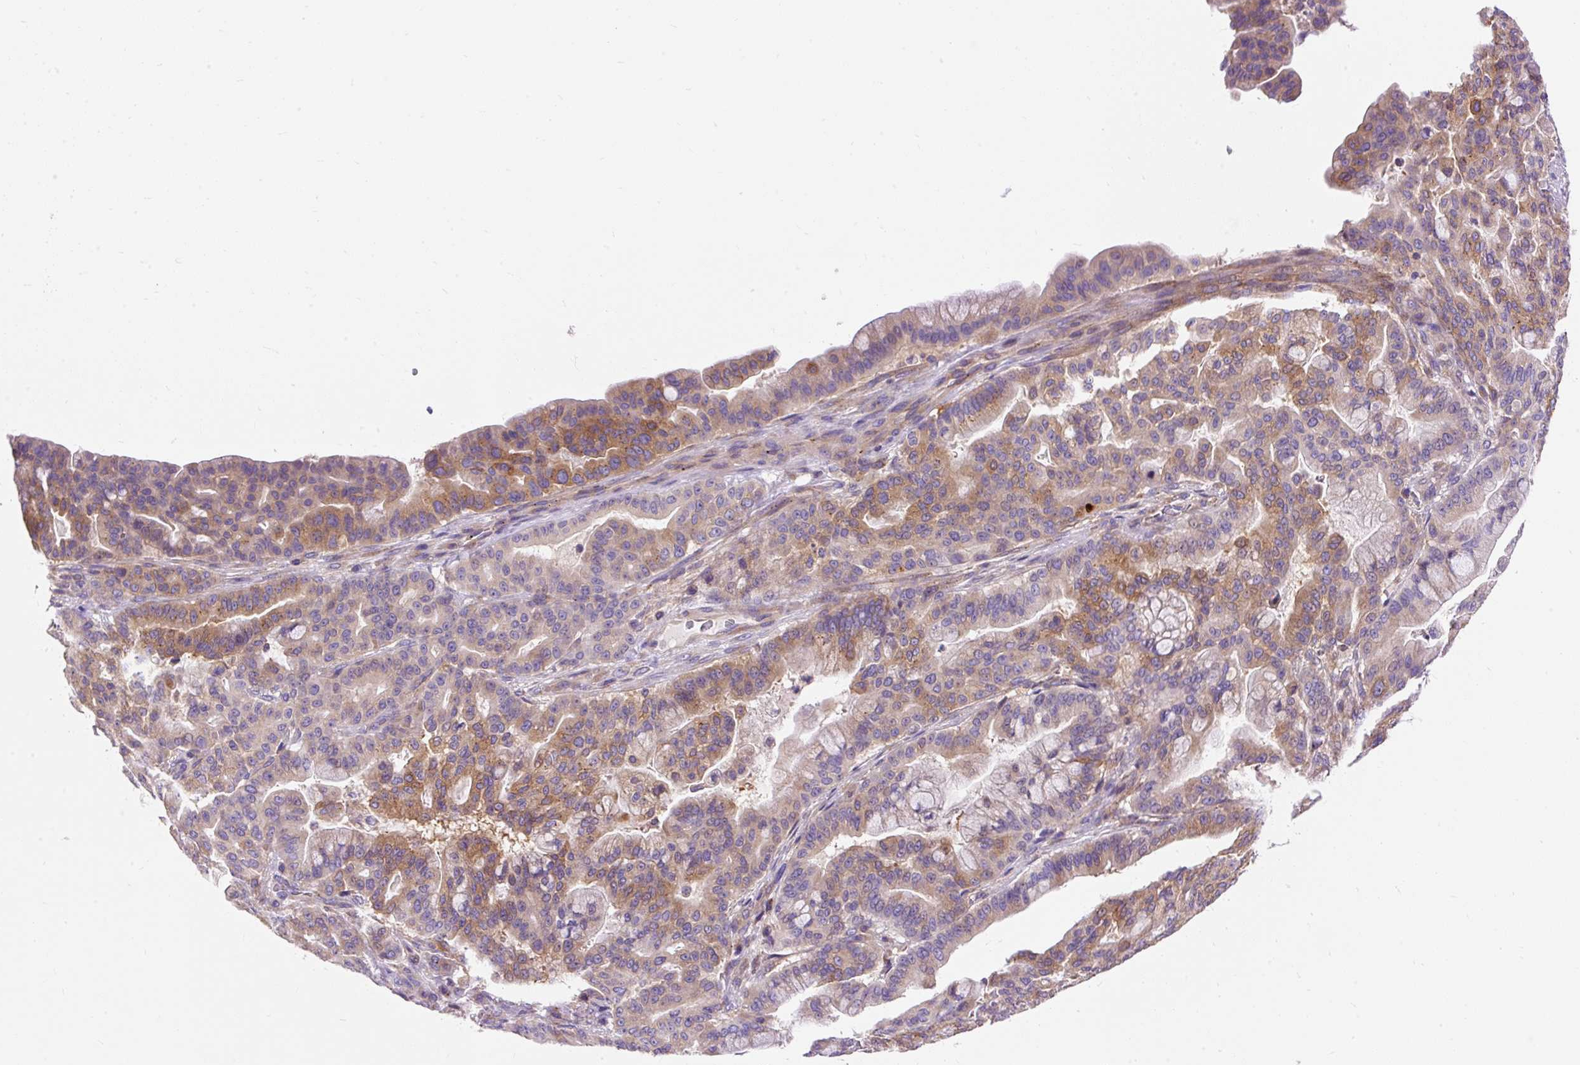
{"staining": {"intensity": "moderate", "quantity": "25%-75%", "location": "cytoplasmic/membranous"}, "tissue": "pancreatic cancer", "cell_type": "Tumor cells", "image_type": "cancer", "snomed": [{"axis": "morphology", "description": "Adenocarcinoma, NOS"}, {"axis": "topography", "description": "Pancreas"}], "caption": "Brown immunohistochemical staining in adenocarcinoma (pancreatic) reveals moderate cytoplasmic/membranous positivity in about 25%-75% of tumor cells. (Stains: DAB (3,3'-diaminobenzidine) in brown, nuclei in blue, Microscopy: brightfield microscopy at high magnification).", "gene": "OR4K15", "patient": {"sex": "male", "age": 63}}